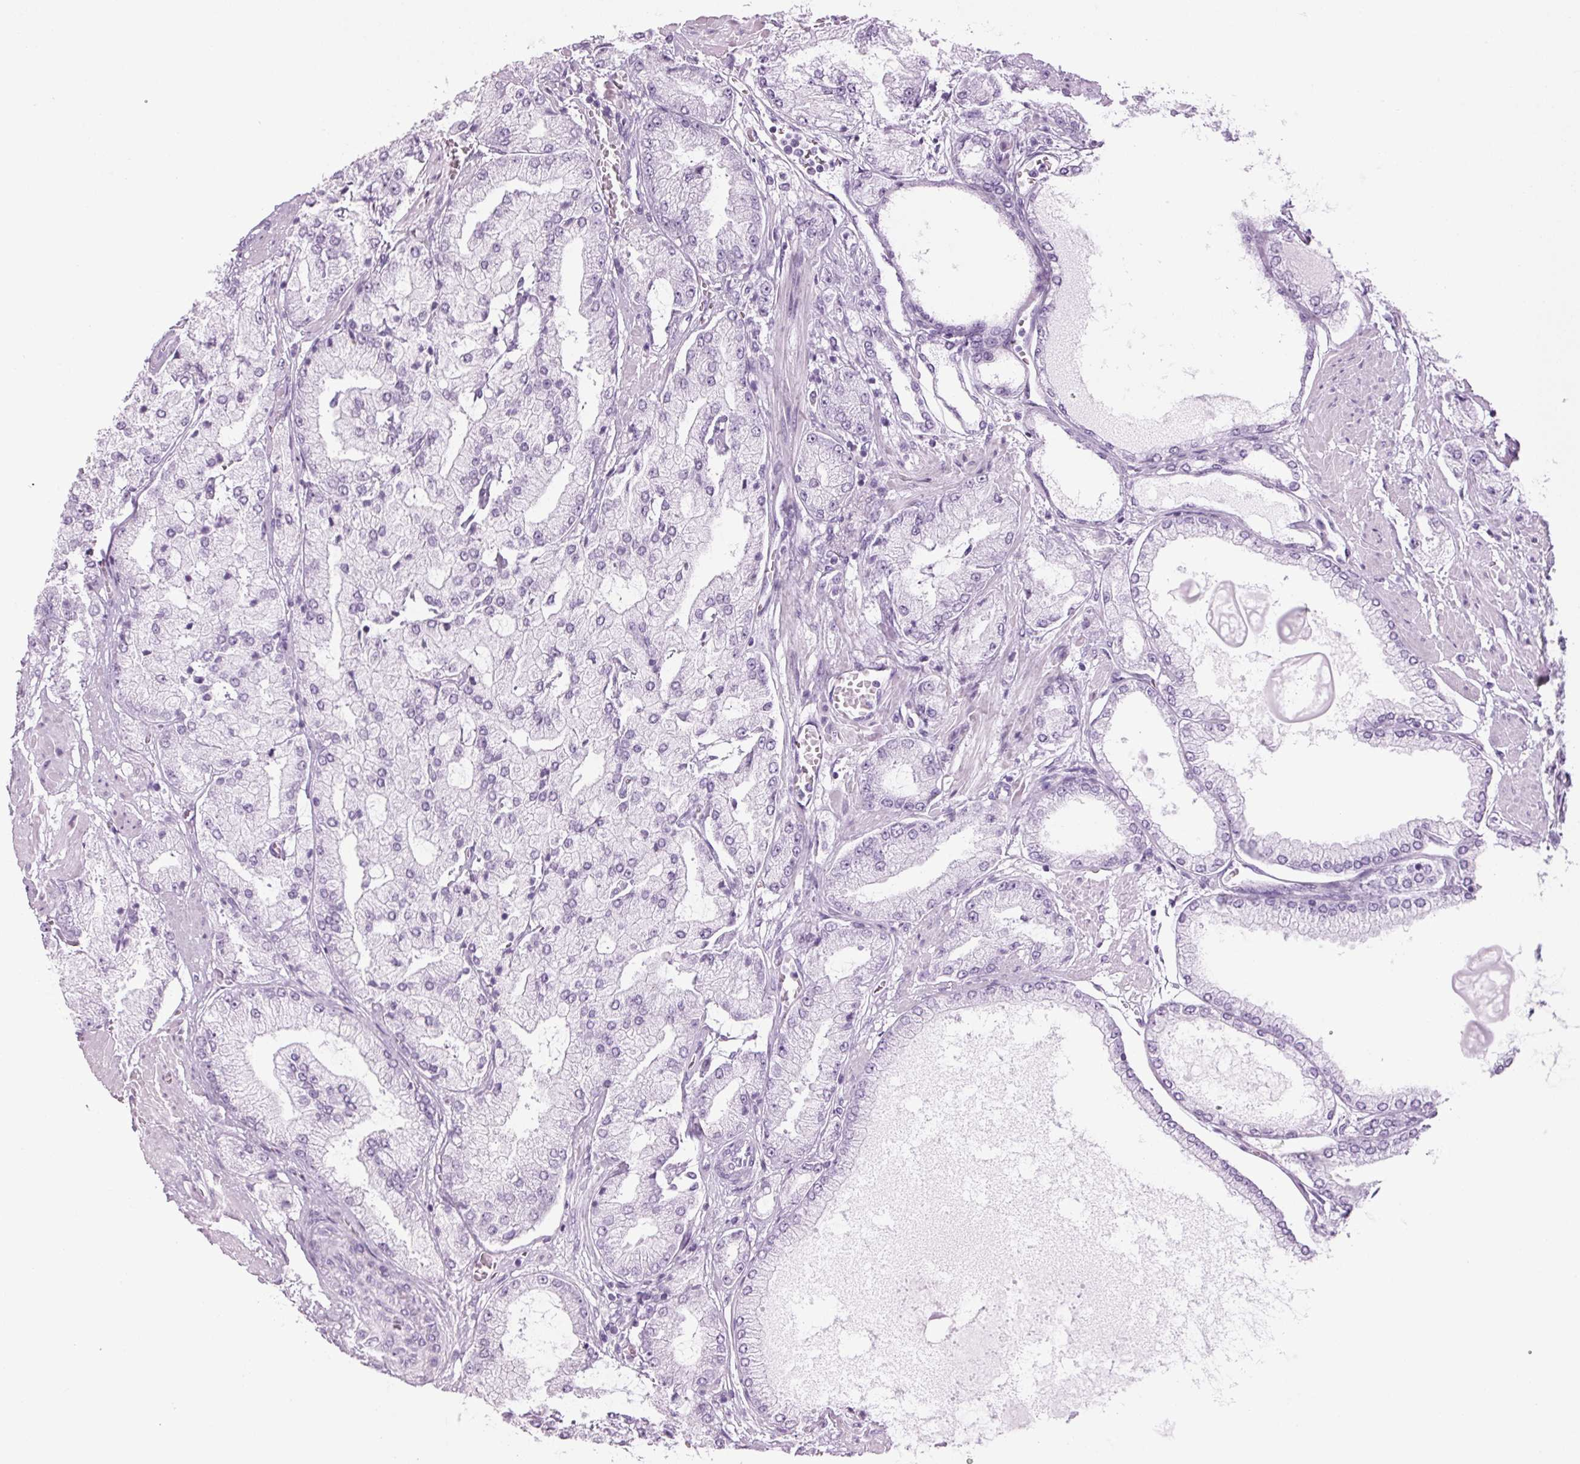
{"staining": {"intensity": "negative", "quantity": "none", "location": "none"}, "tissue": "prostate cancer", "cell_type": "Tumor cells", "image_type": "cancer", "snomed": [{"axis": "morphology", "description": "Adenocarcinoma, High grade"}, {"axis": "topography", "description": "Prostate"}], "caption": "Immunohistochemical staining of human prostate cancer (adenocarcinoma (high-grade)) reveals no significant positivity in tumor cells.", "gene": "PPP1R1A", "patient": {"sex": "male", "age": 68}}